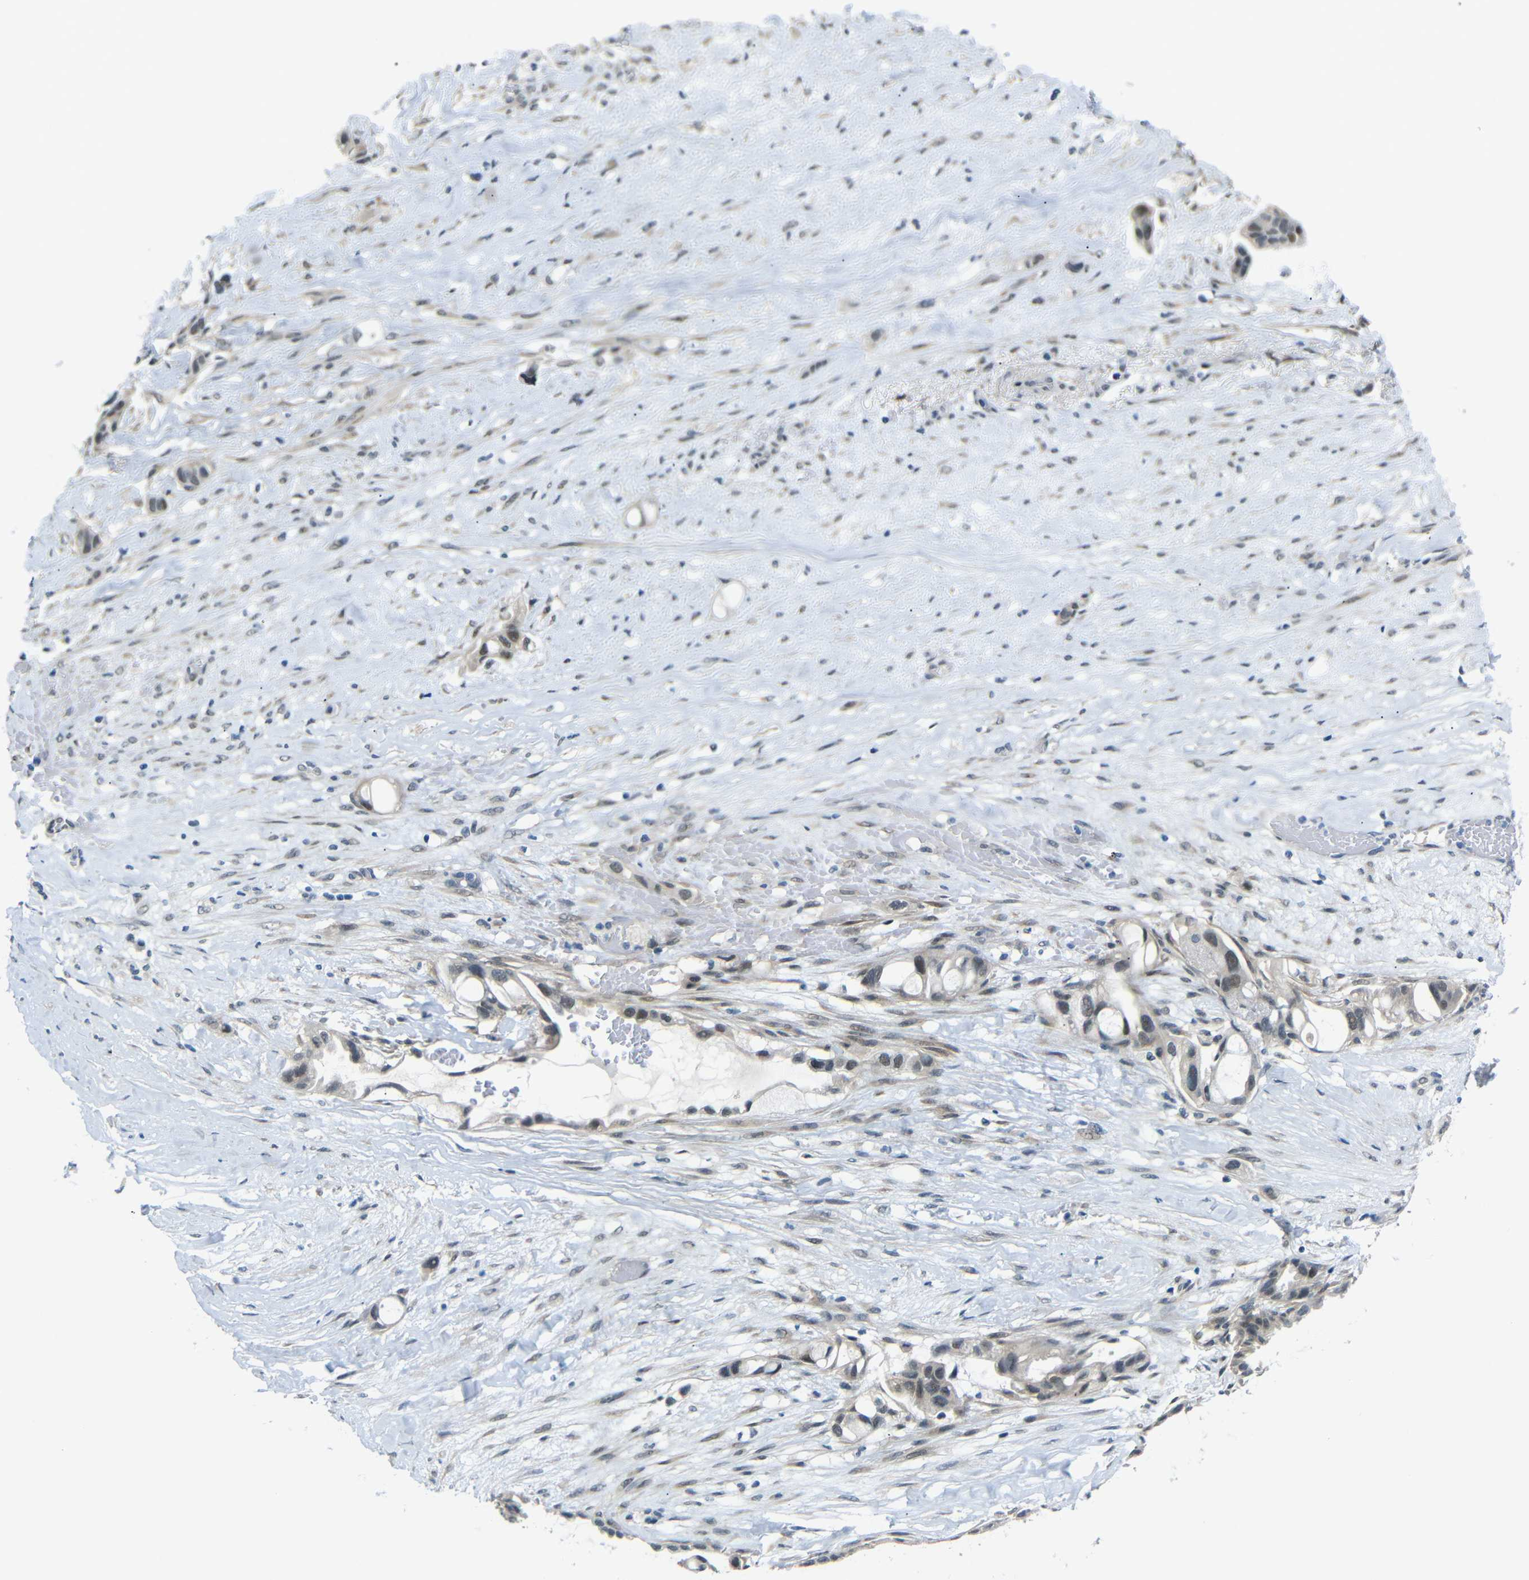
{"staining": {"intensity": "moderate", "quantity": "<25%", "location": "nuclear"}, "tissue": "liver cancer", "cell_type": "Tumor cells", "image_type": "cancer", "snomed": [{"axis": "morphology", "description": "Cholangiocarcinoma"}, {"axis": "topography", "description": "Liver"}], "caption": "About <25% of tumor cells in human cholangiocarcinoma (liver) display moderate nuclear protein staining as visualized by brown immunohistochemical staining.", "gene": "GPR158", "patient": {"sex": "female", "age": 65}}